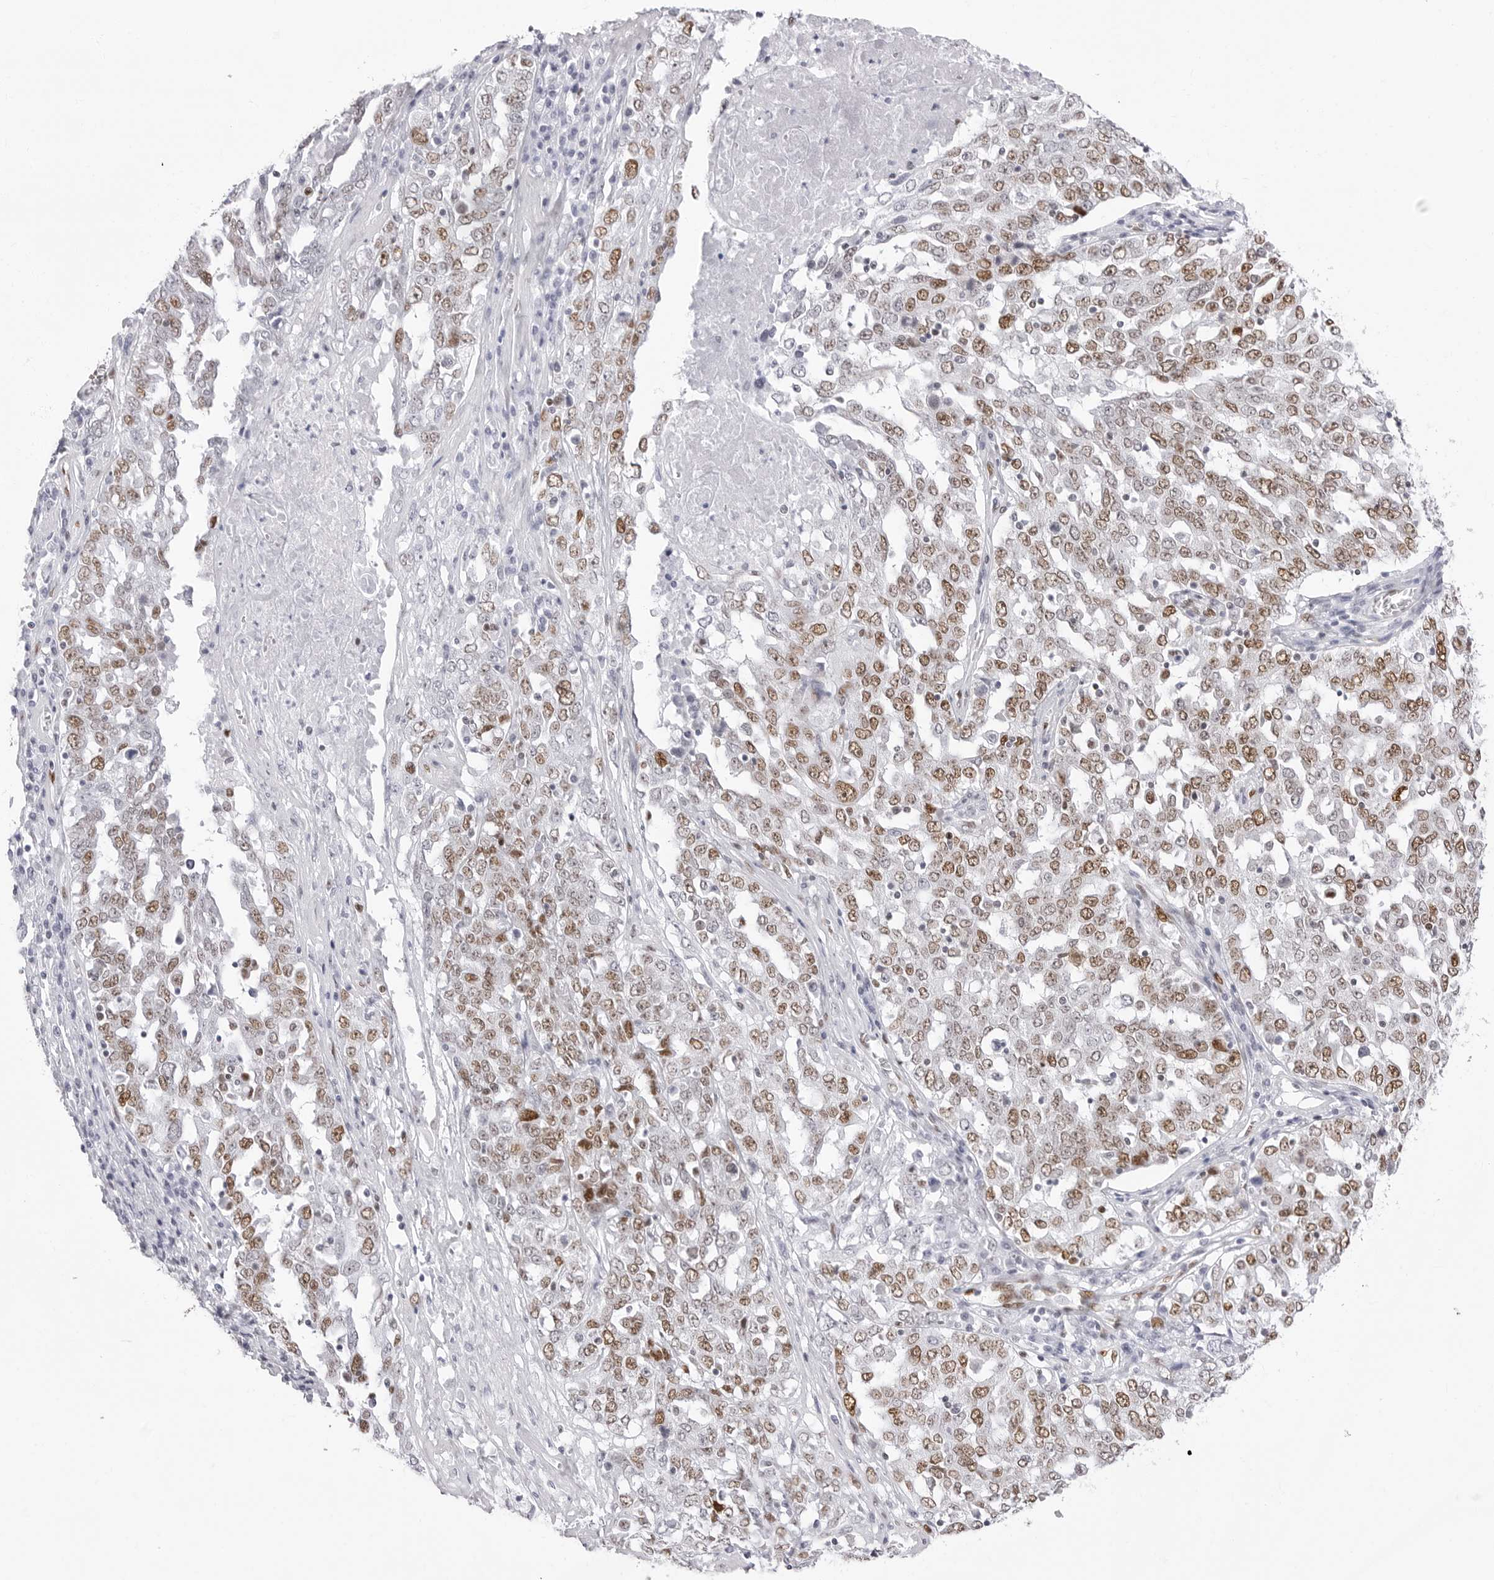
{"staining": {"intensity": "moderate", "quantity": ">75%", "location": "nuclear"}, "tissue": "ovarian cancer", "cell_type": "Tumor cells", "image_type": "cancer", "snomed": [{"axis": "morphology", "description": "Carcinoma, endometroid"}, {"axis": "topography", "description": "Ovary"}], "caption": "Human endometroid carcinoma (ovarian) stained with a brown dye exhibits moderate nuclear positive staining in approximately >75% of tumor cells.", "gene": "NASP", "patient": {"sex": "female", "age": 62}}